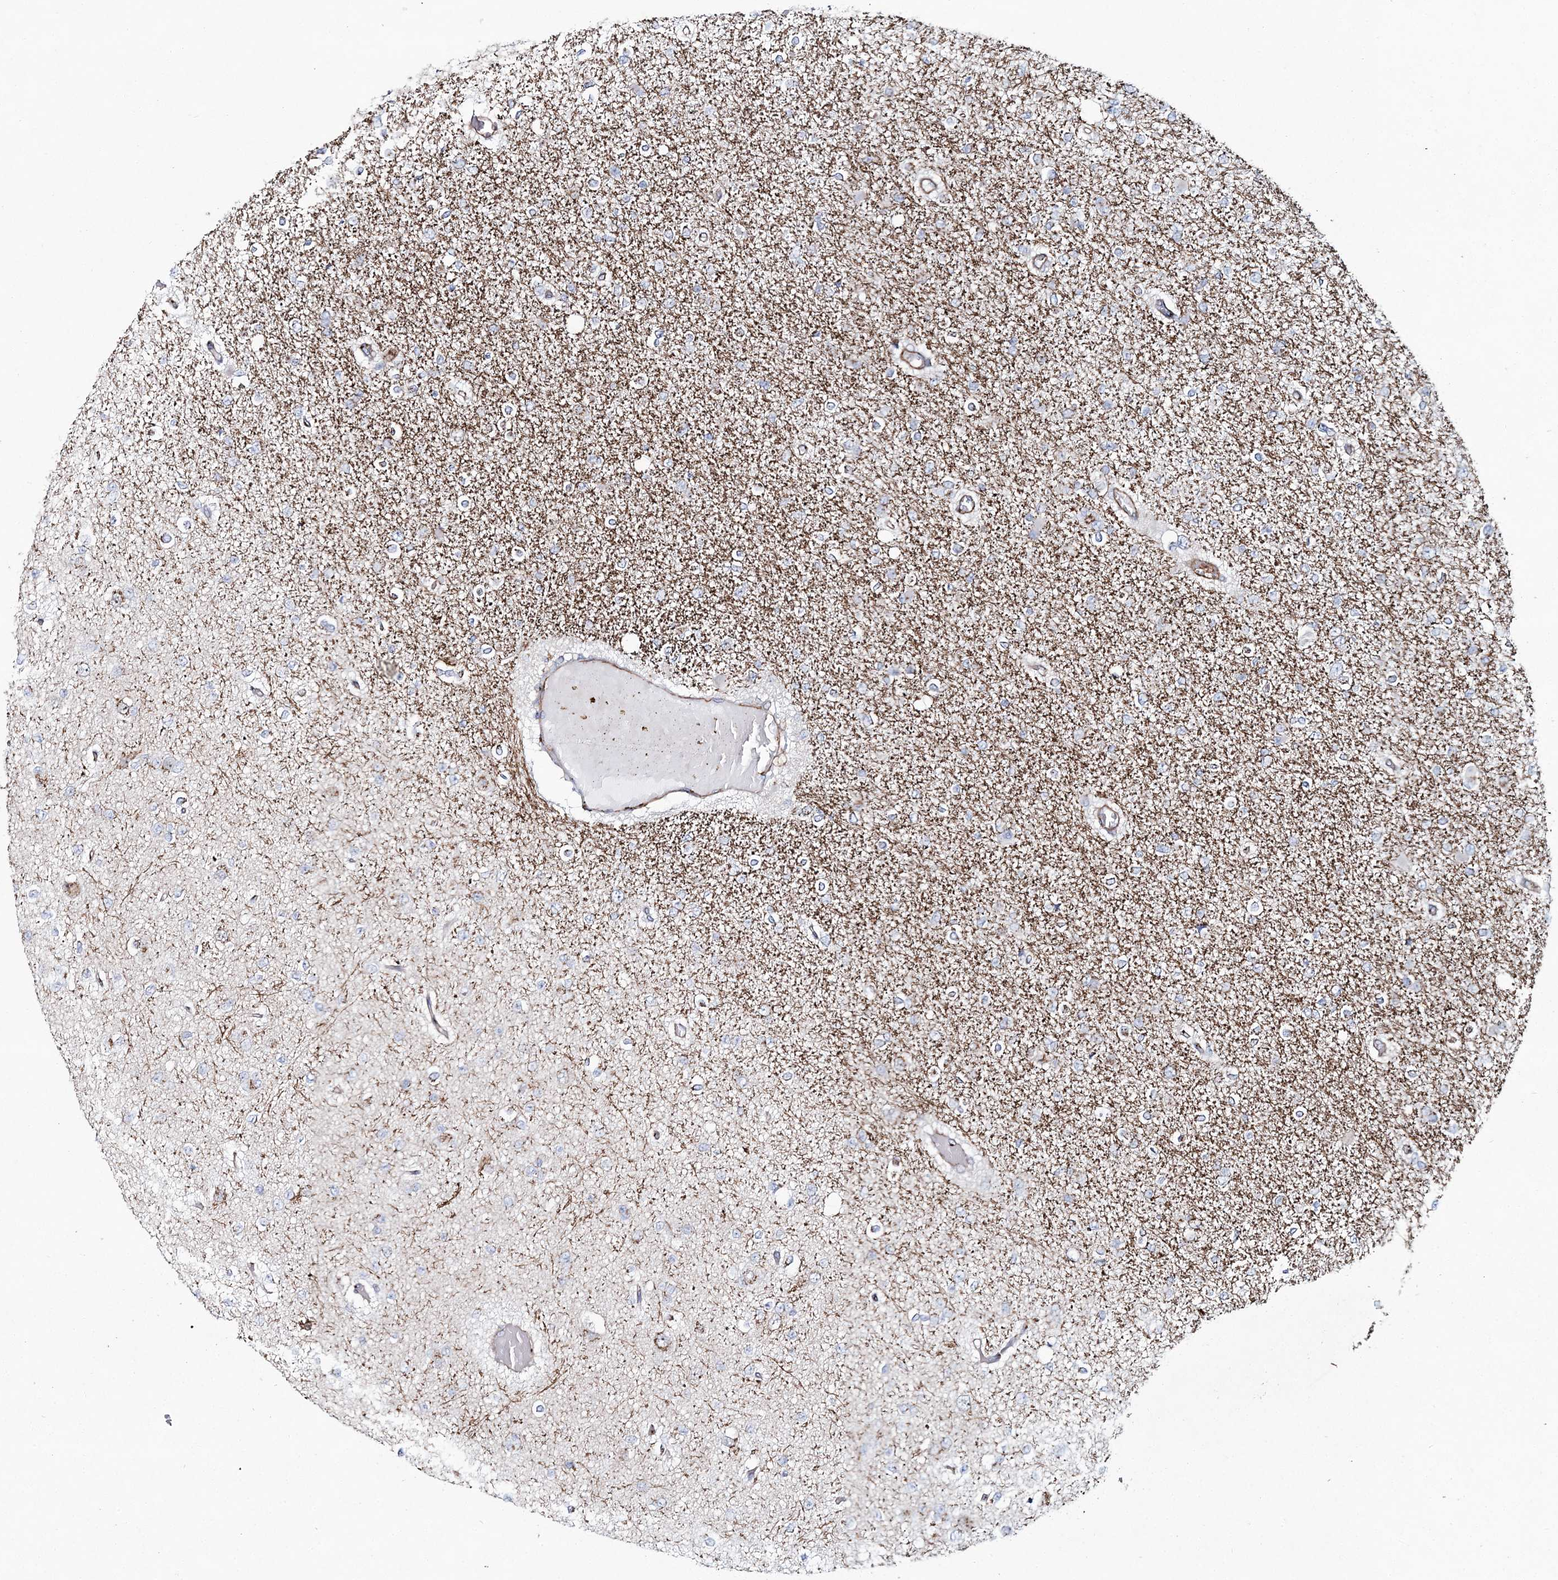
{"staining": {"intensity": "negative", "quantity": "none", "location": "none"}, "tissue": "glioma", "cell_type": "Tumor cells", "image_type": "cancer", "snomed": [{"axis": "morphology", "description": "Glioma, malignant, Low grade"}, {"axis": "topography", "description": "Brain"}], "caption": "Immunohistochemistry (IHC) histopathology image of neoplastic tissue: glioma stained with DAB demonstrates no significant protein staining in tumor cells. The staining was performed using DAB to visualize the protein expression in brown, while the nuclei were stained in blue with hematoxylin (Magnification: 20x).", "gene": "MAN1A2", "patient": {"sex": "female", "age": 22}}